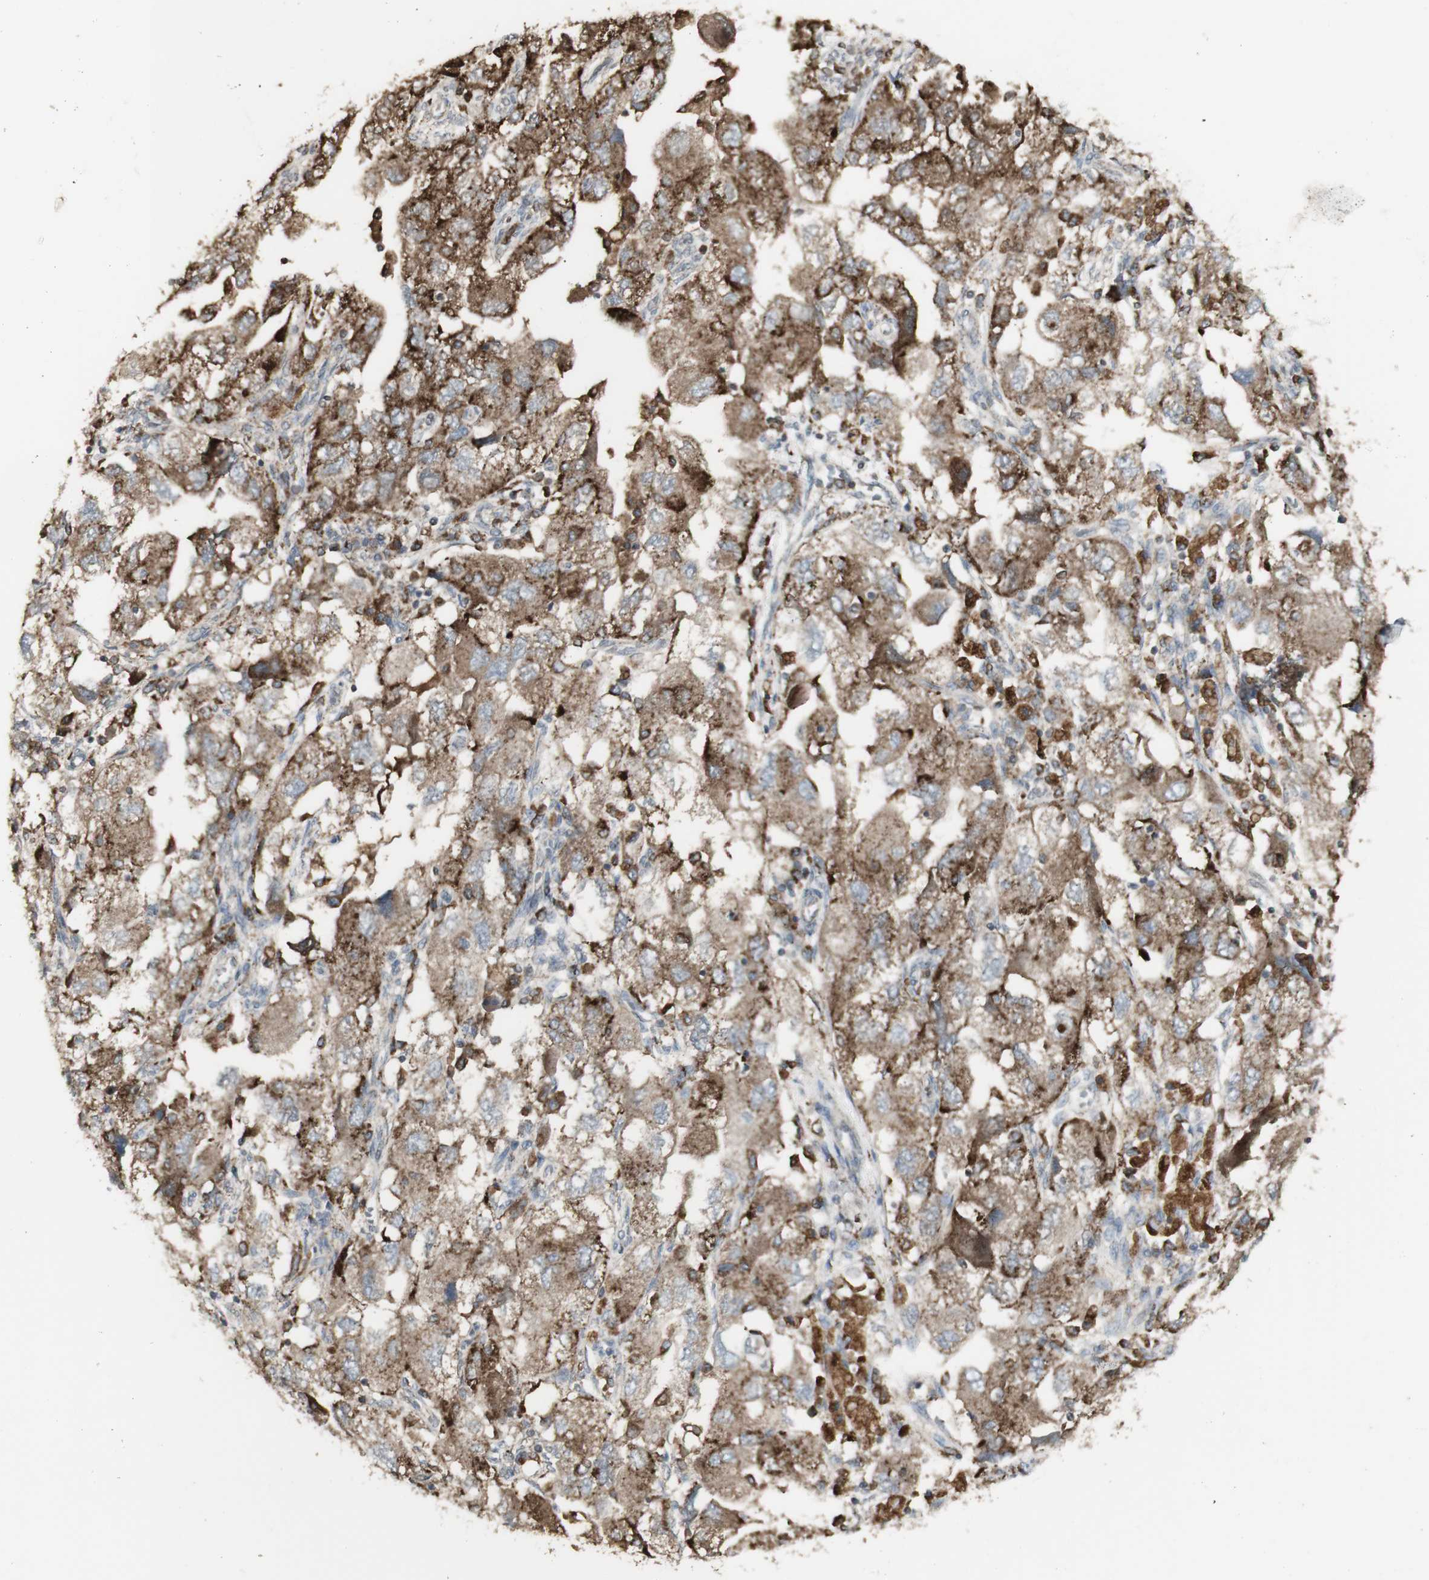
{"staining": {"intensity": "moderate", "quantity": ">75%", "location": "cytoplasmic/membranous"}, "tissue": "ovarian cancer", "cell_type": "Tumor cells", "image_type": "cancer", "snomed": [{"axis": "morphology", "description": "Carcinoma, NOS"}, {"axis": "morphology", "description": "Cystadenocarcinoma, serous, NOS"}, {"axis": "topography", "description": "Ovary"}], "caption": "Serous cystadenocarcinoma (ovarian) stained with DAB (3,3'-diaminobenzidine) IHC demonstrates medium levels of moderate cytoplasmic/membranous positivity in about >75% of tumor cells. The staining was performed using DAB to visualize the protein expression in brown, while the nuclei were stained in blue with hematoxylin (Magnification: 20x).", "gene": "ATP6V1E1", "patient": {"sex": "female", "age": 69}}